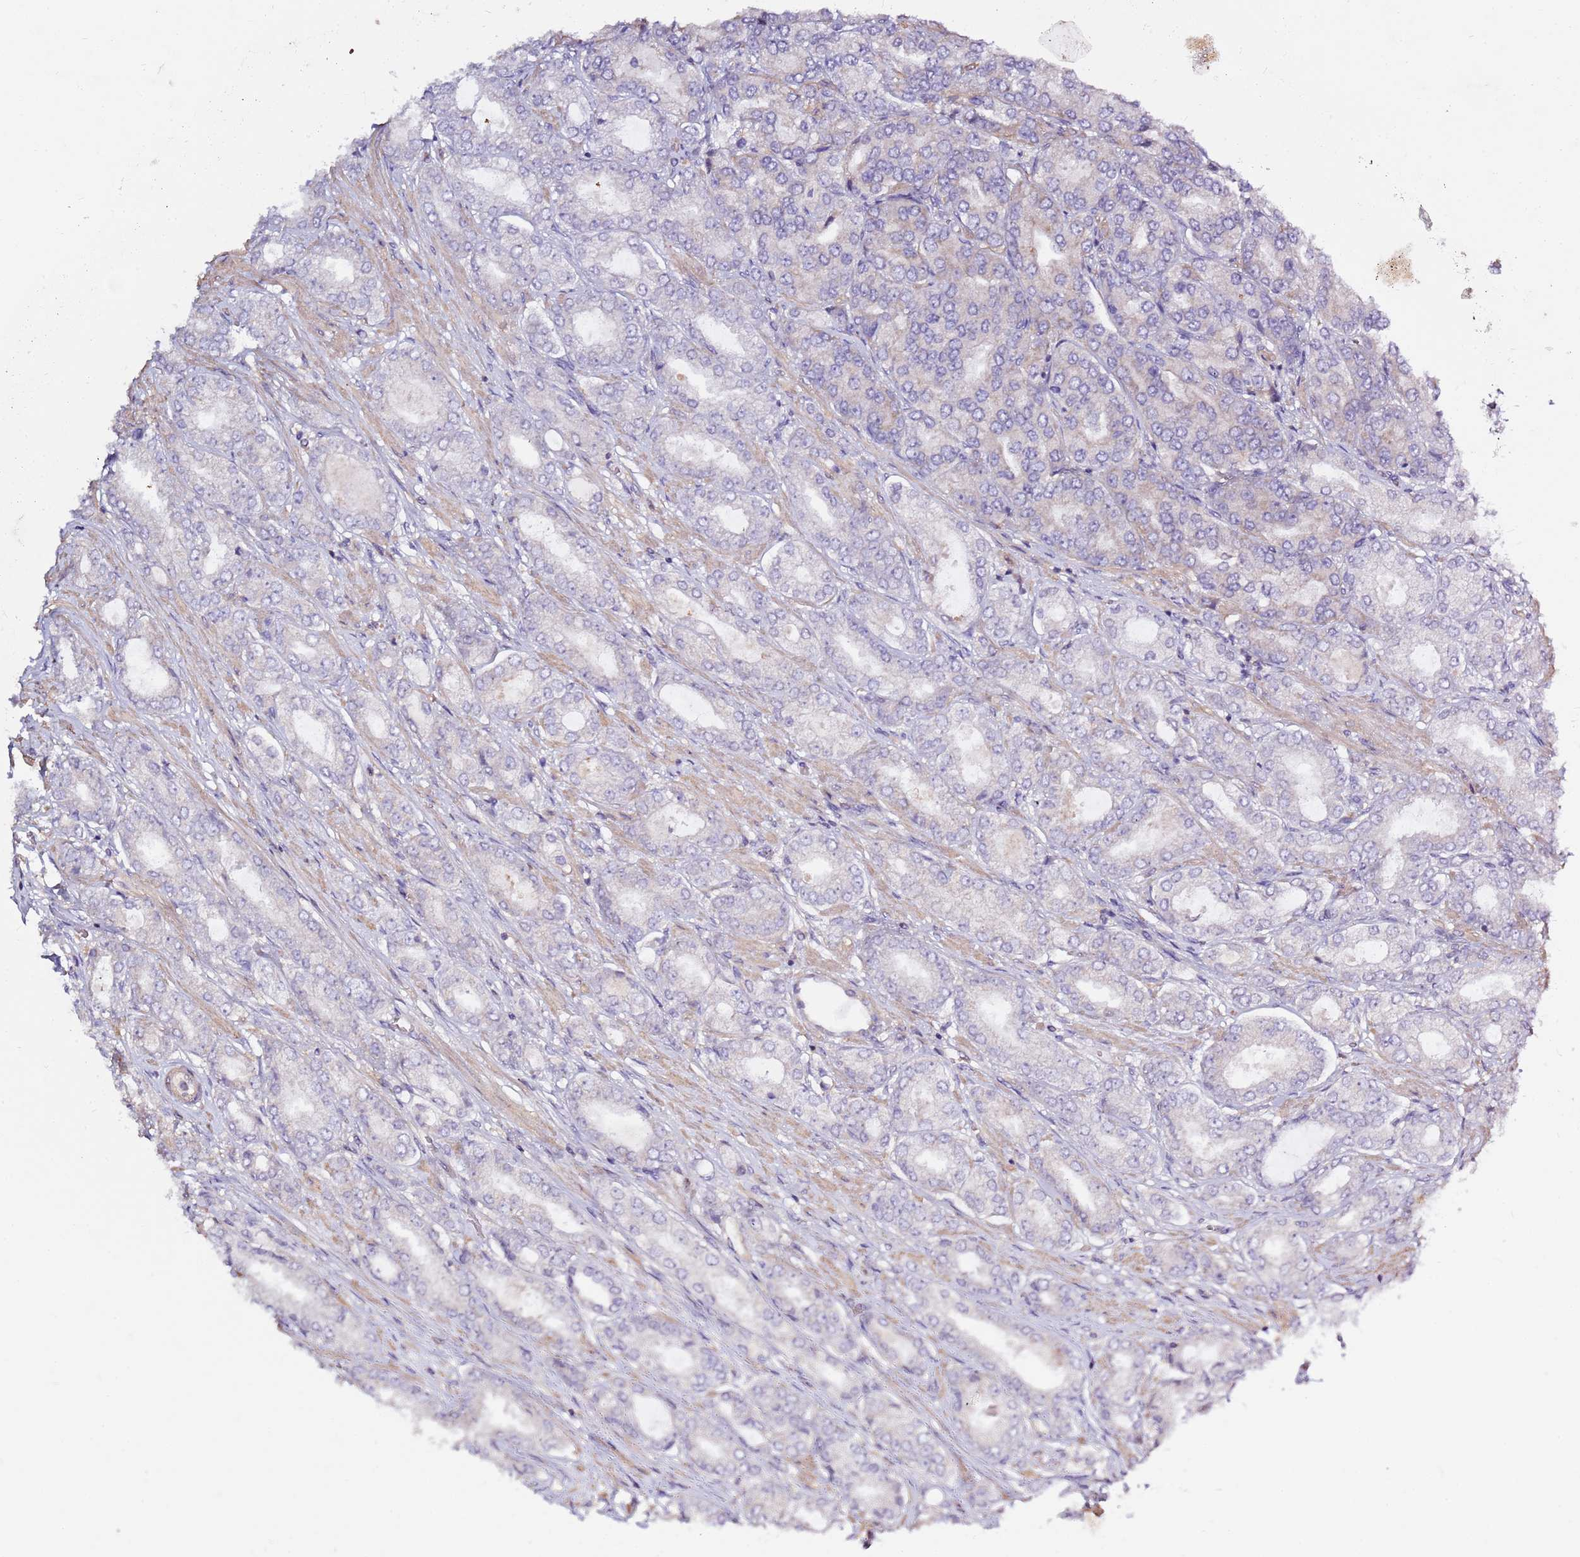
{"staining": {"intensity": "negative", "quantity": "none", "location": "none"}, "tissue": "prostate cancer", "cell_type": "Tumor cells", "image_type": "cancer", "snomed": [{"axis": "morphology", "description": "Adenocarcinoma, High grade"}, {"axis": "topography", "description": "Prostate"}], "caption": "Prostate cancer was stained to show a protein in brown. There is no significant staining in tumor cells. (DAB (3,3'-diaminobenzidine) immunohistochemistry (IHC) with hematoxylin counter stain).", "gene": "EVA1B", "patient": {"sex": "male", "age": 68}}